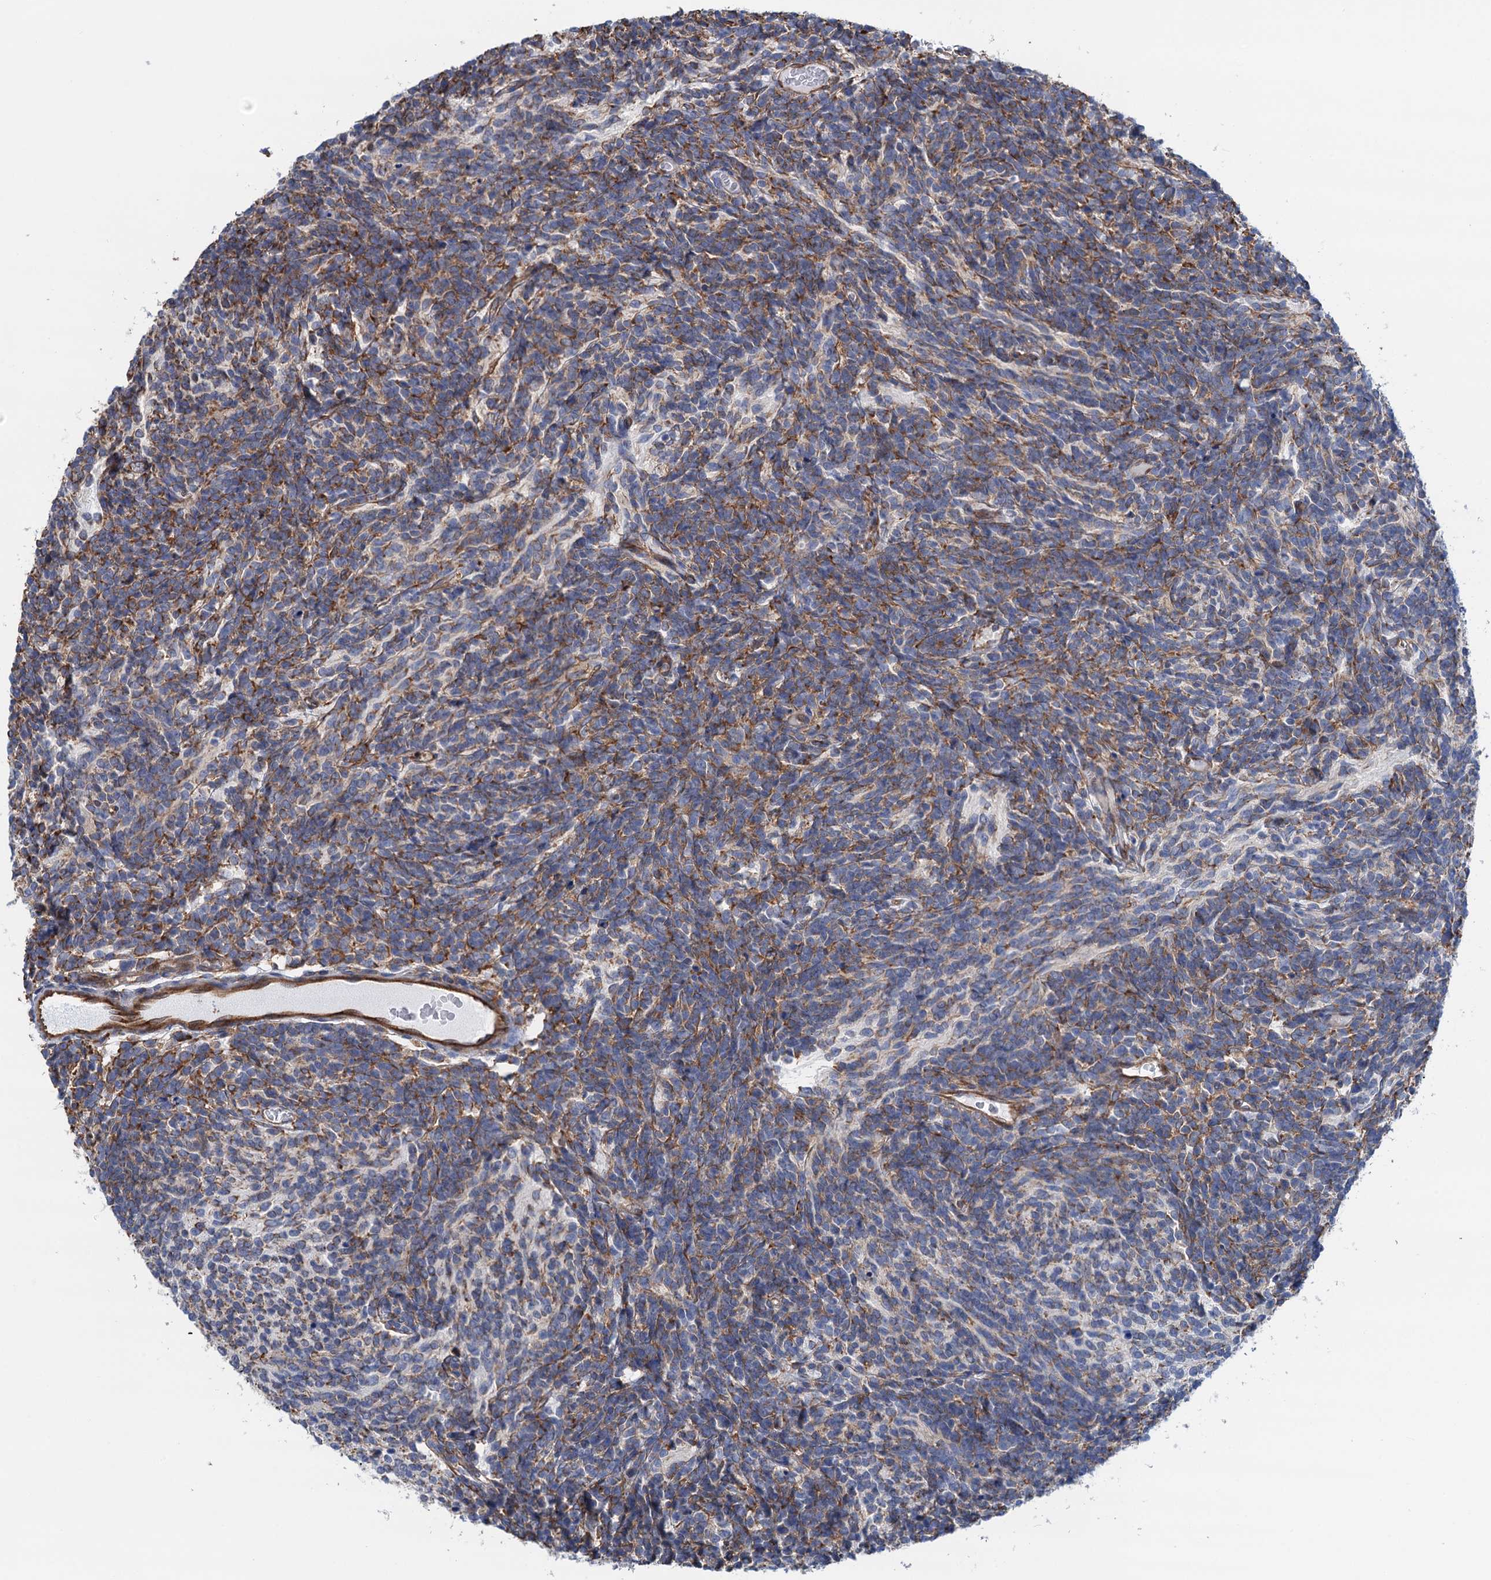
{"staining": {"intensity": "moderate", "quantity": "<25%", "location": "cytoplasmic/membranous"}, "tissue": "glioma", "cell_type": "Tumor cells", "image_type": "cancer", "snomed": [{"axis": "morphology", "description": "Glioma, malignant, Low grade"}, {"axis": "topography", "description": "Brain"}], "caption": "A histopathology image of malignant low-grade glioma stained for a protein demonstrates moderate cytoplasmic/membranous brown staining in tumor cells. The staining was performed using DAB to visualize the protein expression in brown, while the nuclei were stained in blue with hematoxylin (Magnification: 20x).", "gene": "SLC12A7", "patient": {"sex": "female", "age": 1}}